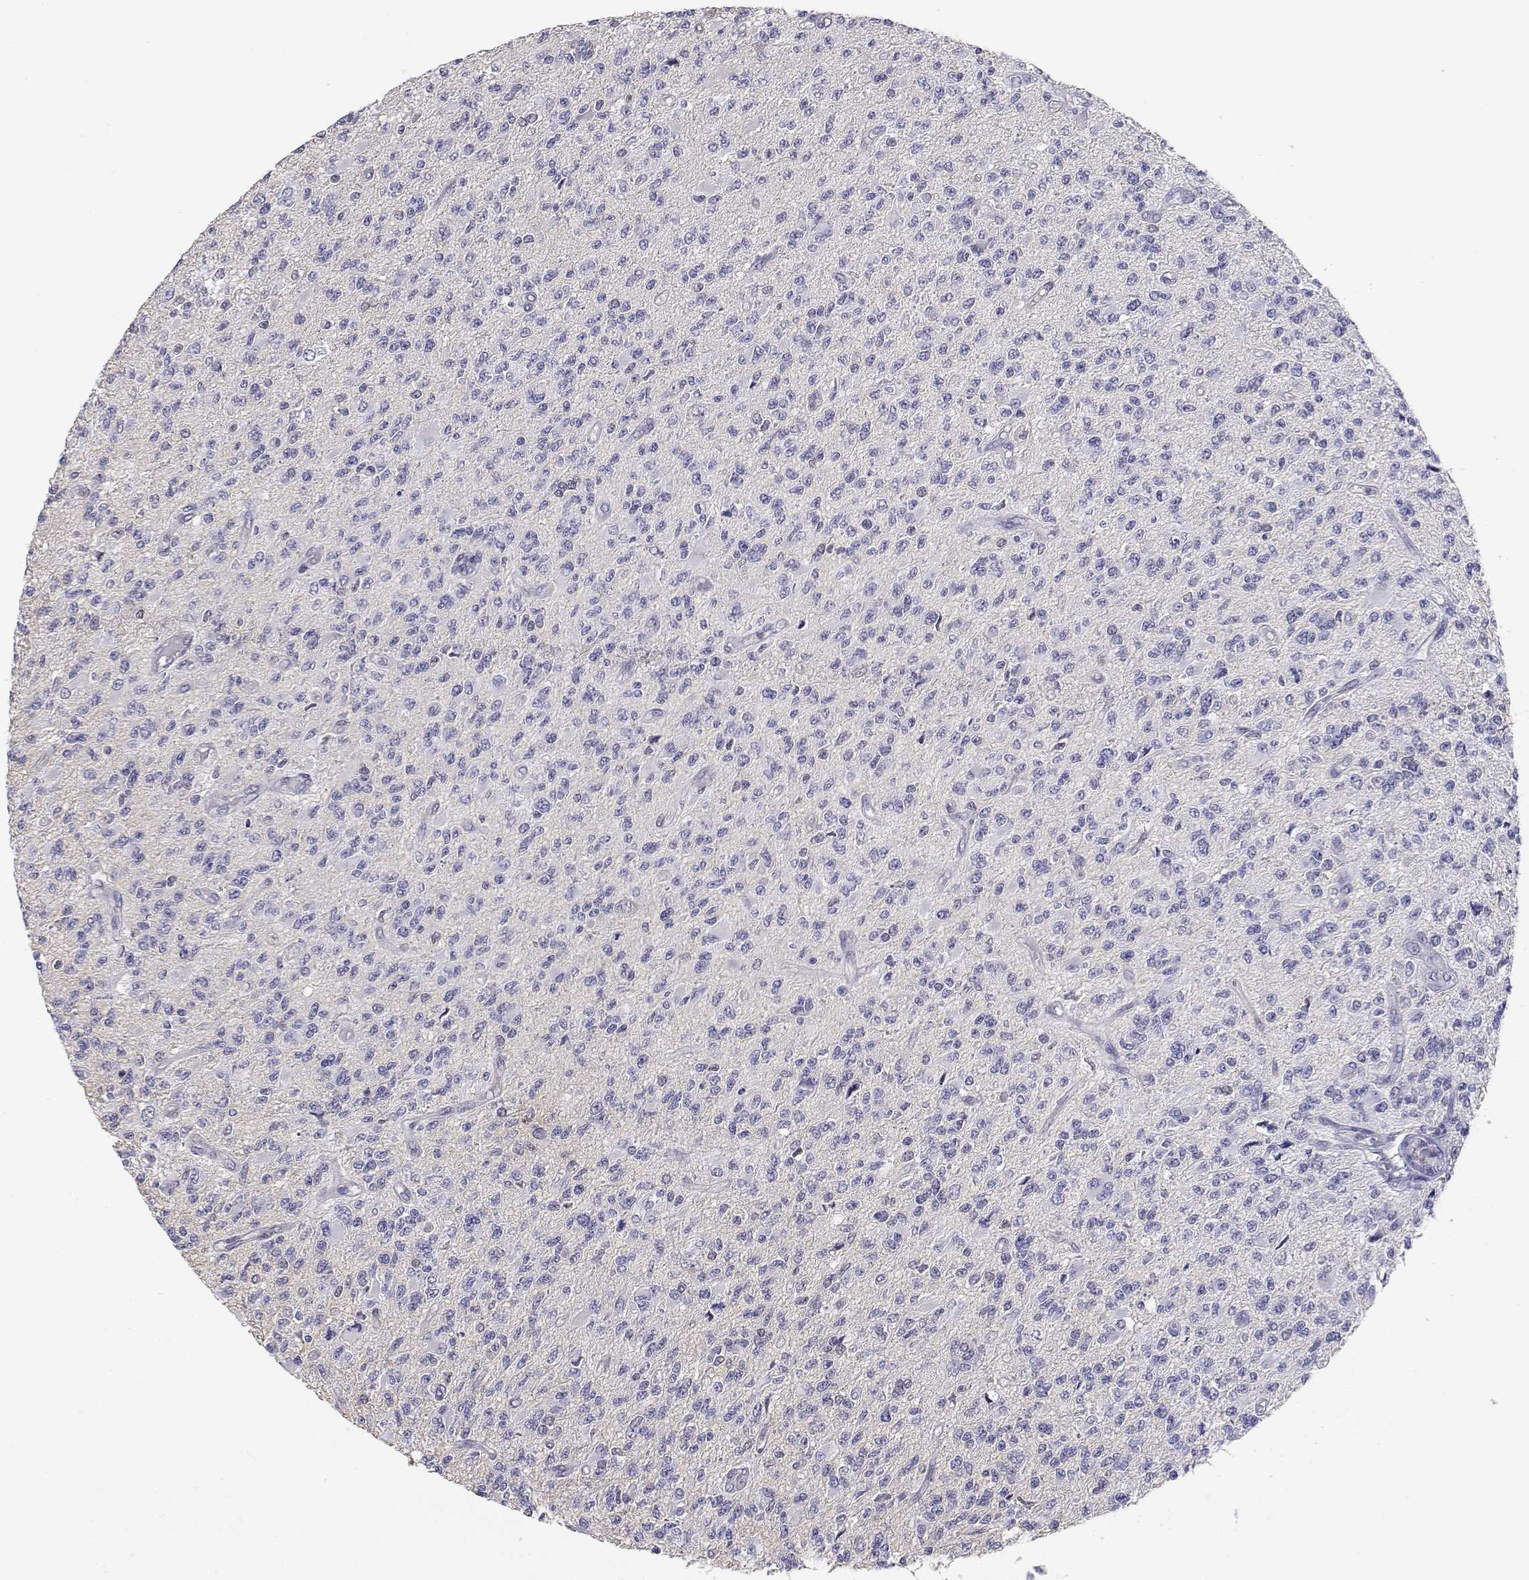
{"staining": {"intensity": "negative", "quantity": "none", "location": "none"}, "tissue": "glioma", "cell_type": "Tumor cells", "image_type": "cancer", "snomed": [{"axis": "morphology", "description": "Glioma, malignant, High grade"}, {"axis": "topography", "description": "Brain"}], "caption": "Tumor cells are negative for brown protein staining in malignant high-grade glioma.", "gene": "ADA", "patient": {"sex": "female", "age": 63}}